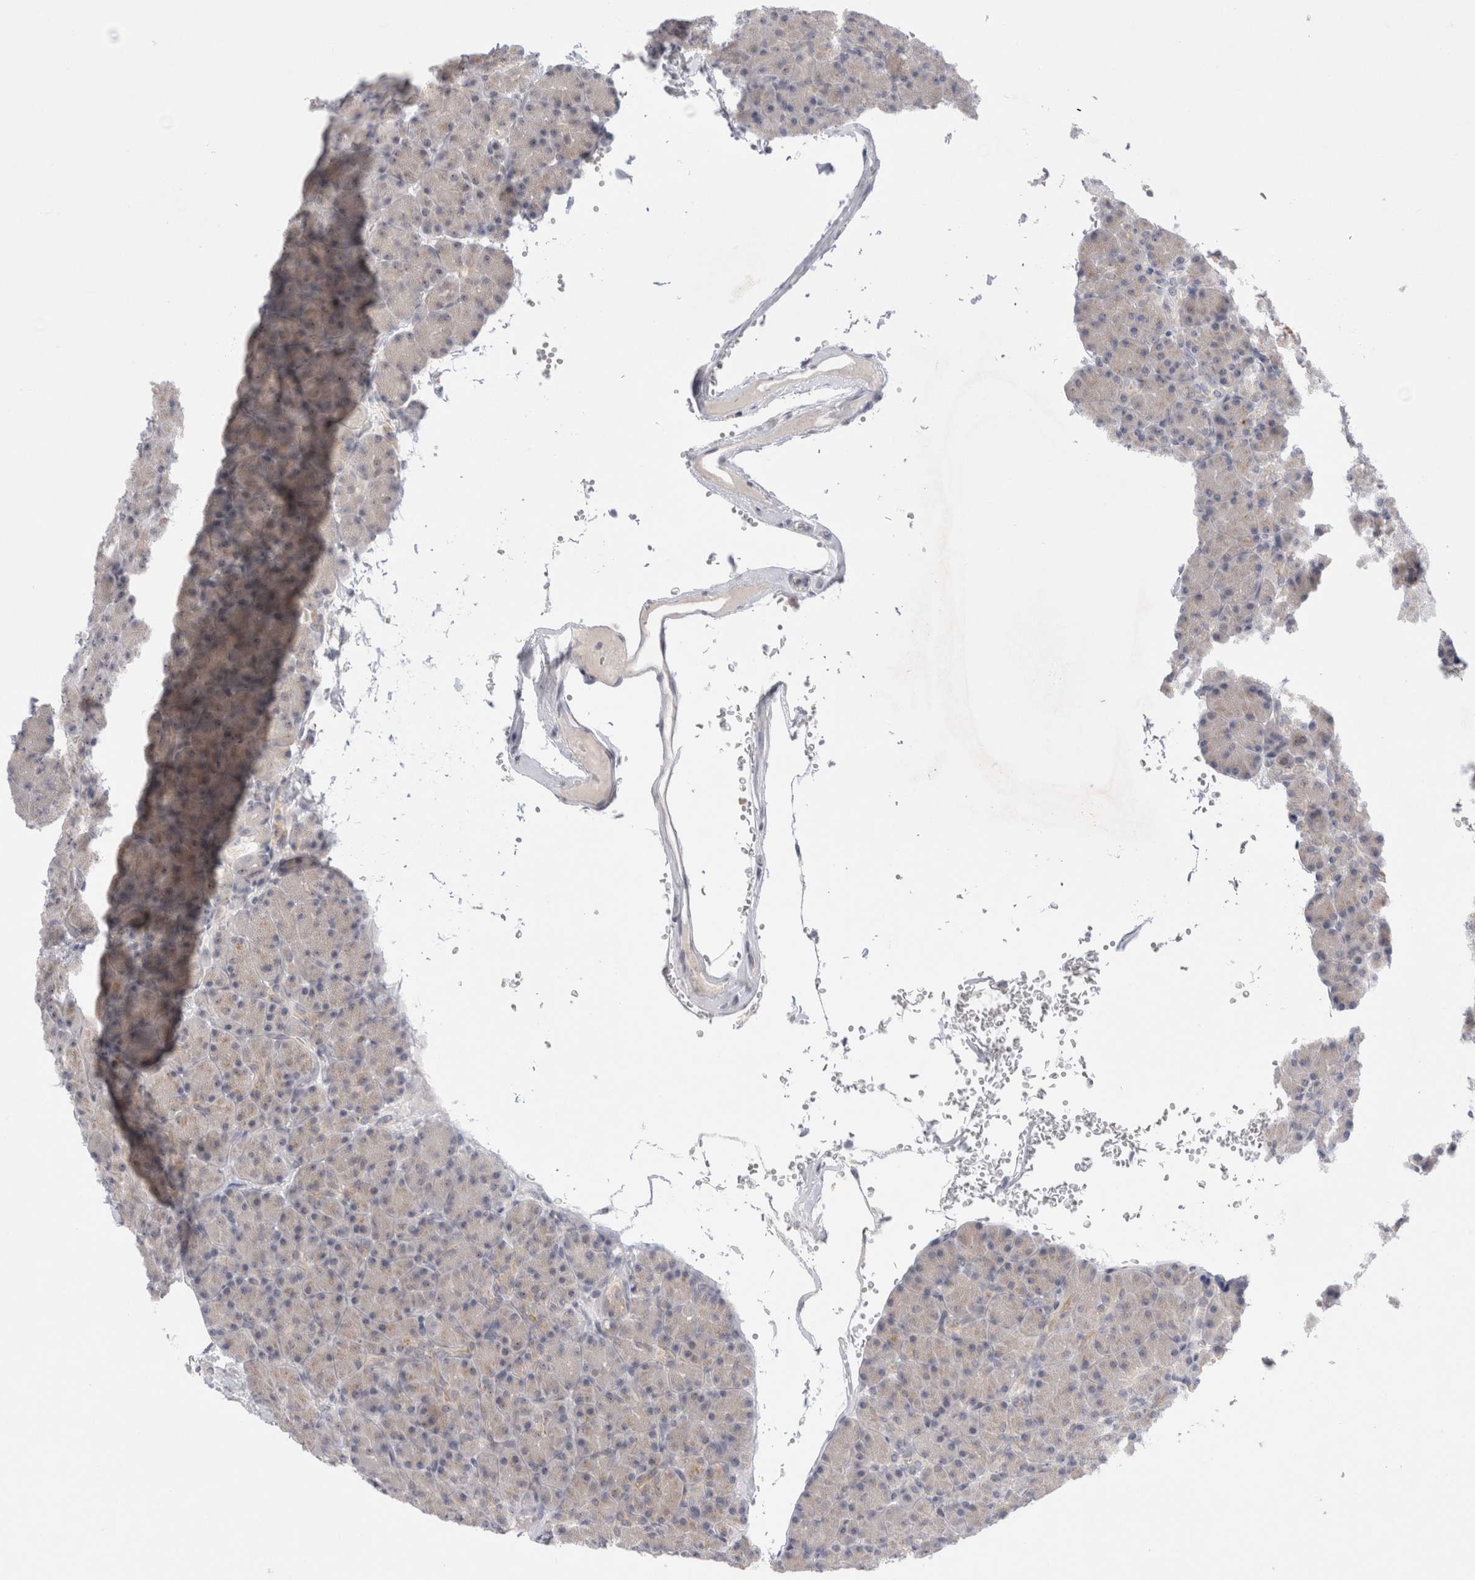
{"staining": {"intensity": "weak", "quantity": "25%-75%", "location": "nuclear"}, "tissue": "pancreas", "cell_type": "Exocrine glandular cells", "image_type": "normal", "snomed": [{"axis": "morphology", "description": "Normal tissue, NOS"}, {"axis": "topography", "description": "Pancreas"}], "caption": "Pancreas stained with immunohistochemistry (IHC) demonstrates weak nuclear positivity in approximately 25%-75% of exocrine glandular cells.", "gene": "CERS5", "patient": {"sex": "female", "age": 43}}